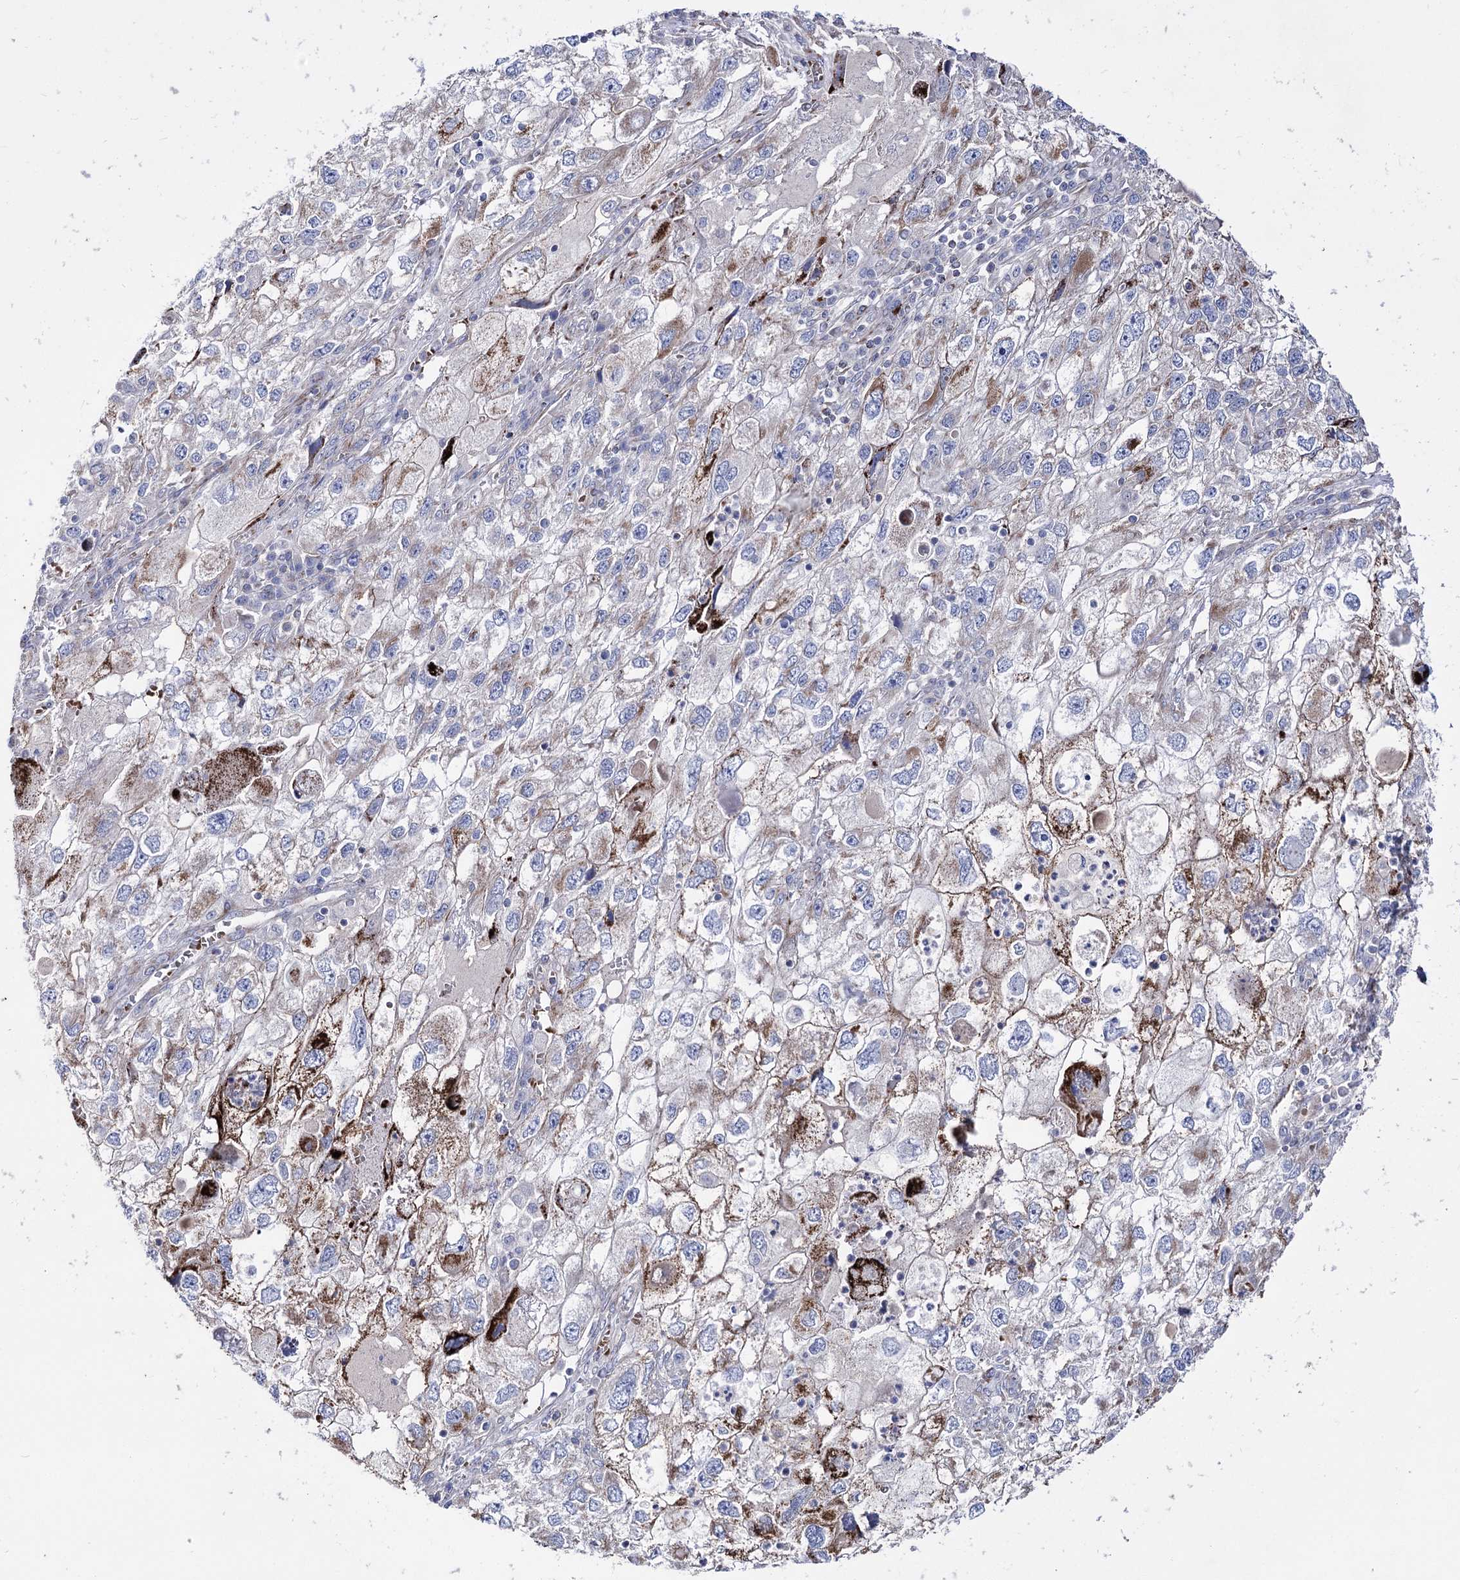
{"staining": {"intensity": "strong", "quantity": "<25%", "location": "cytoplasmic/membranous"}, "tissue": "endometrial cancer", "cell_type": "Tumor cells", "image_type": "cancer", "snomed": [{"axis": "morphology", "description": "Adenocarcinoma, NOS"}, {"axis": "topography", "description": "Endometrium"}], "caption": "Immunohistochemistry (IHC) staining of endometrial cancer (adenocarcinoma), which exhibits medium levels of strong cytoplasmic/membranous positivity in about <25% of tumor cells indicating strong cytoplasmic/membranous protein staining. The staining was performed using DAB (3,3'-diaminobenzidine) (brown) for protein detection and nuclei were counterstained in hematoxylin (blue).", "gene": "OSBPL5", "patient": {"sex": "female", "age": 49}}